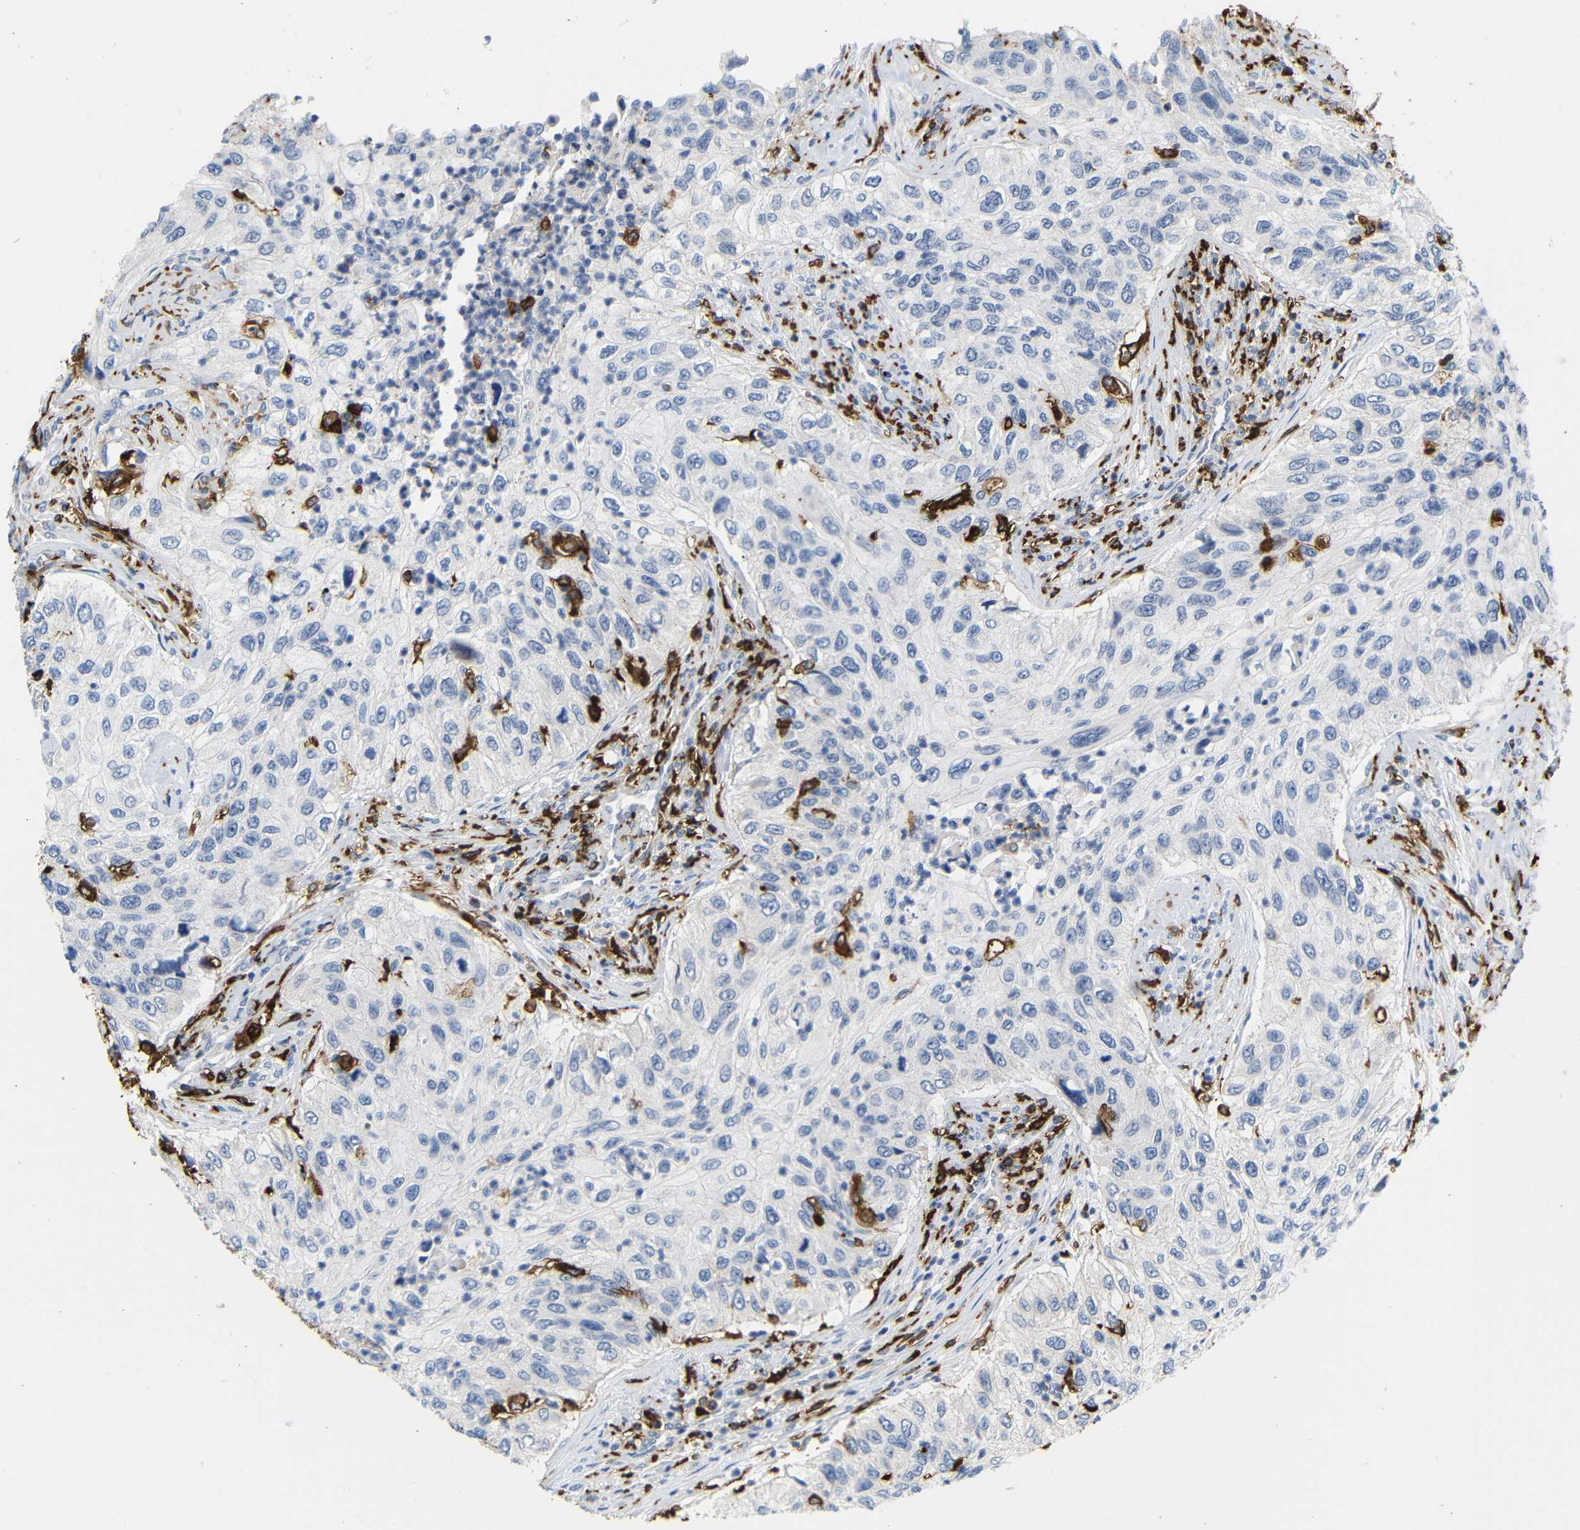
{"staining": {"intensity": "negative", "quantity": "none", "location": "none"}, "tissue": "urothelial cancer", "cell_type": "Tumor cells", "image_type": "cancer", "snomed": [{"axis": "morphology", "description": "Urothelial carcinoma, High grade"}, {"axis": "topography", "description": "Urinary bladder"}], "caption": "Protein analysis of urothelial carcinoma (high-grade) exhibits no significant expression in tumor cells.", "gene": "HLA-DQB1", "patient": {"sex": "female", "age": 60}}